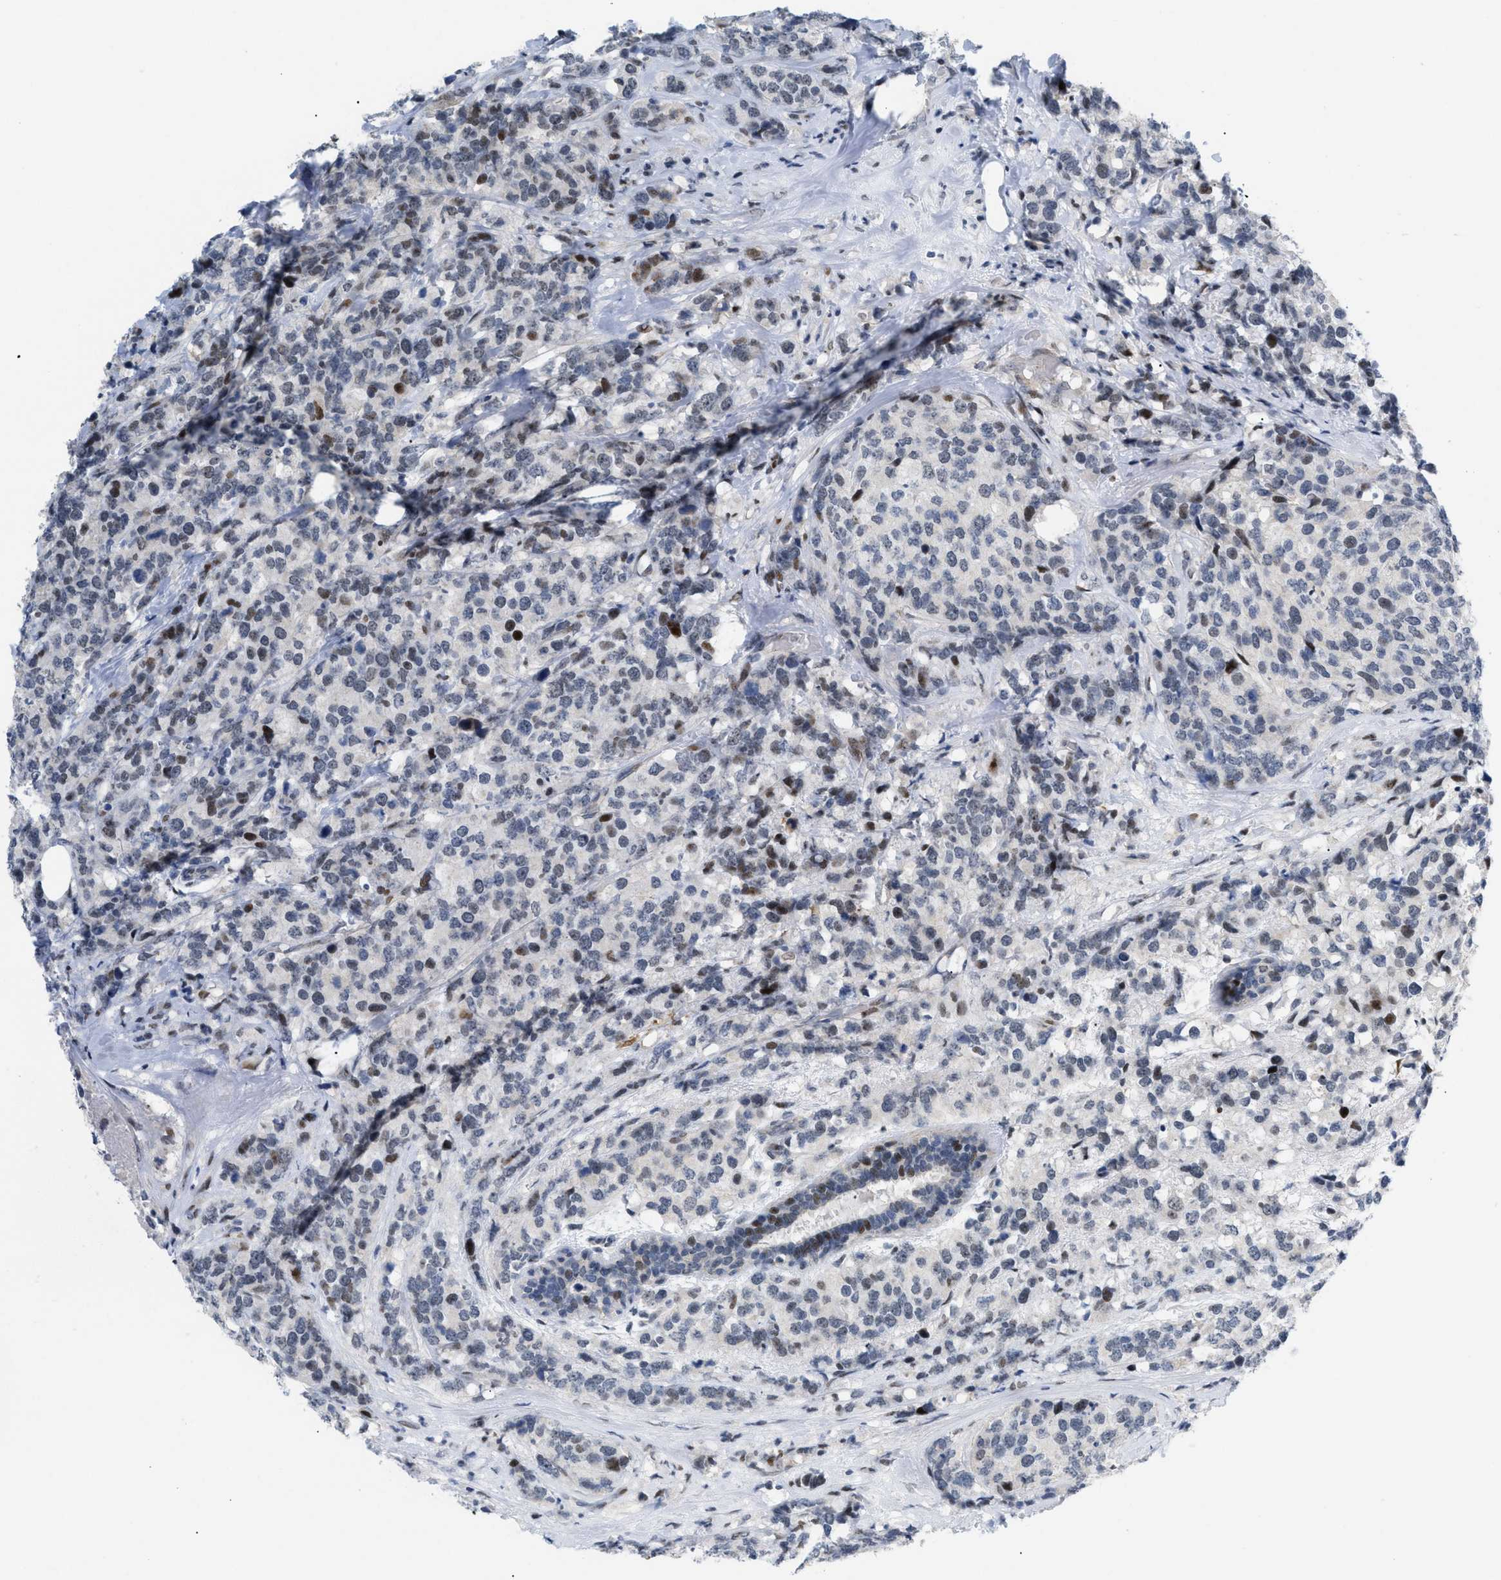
{"staining": {"intensity": "moderate", "quantity": "<25%", "location": "nuclear"}, "tissue": "breast cancer", "cell_type": "Tumor cells", "image_type": "cancer", "snomed": [{"axis": "morphology", "description": "Lobular carcinoma"}, {"axis": "topography", "description": "Breast"}], "caption": "A histopathology image of breast cancer stained for a protein demonstrates moderate nuclear brown staining in tumor cells.", "gene": "MED1", "patient": {"sex": "female", "age": 59}}